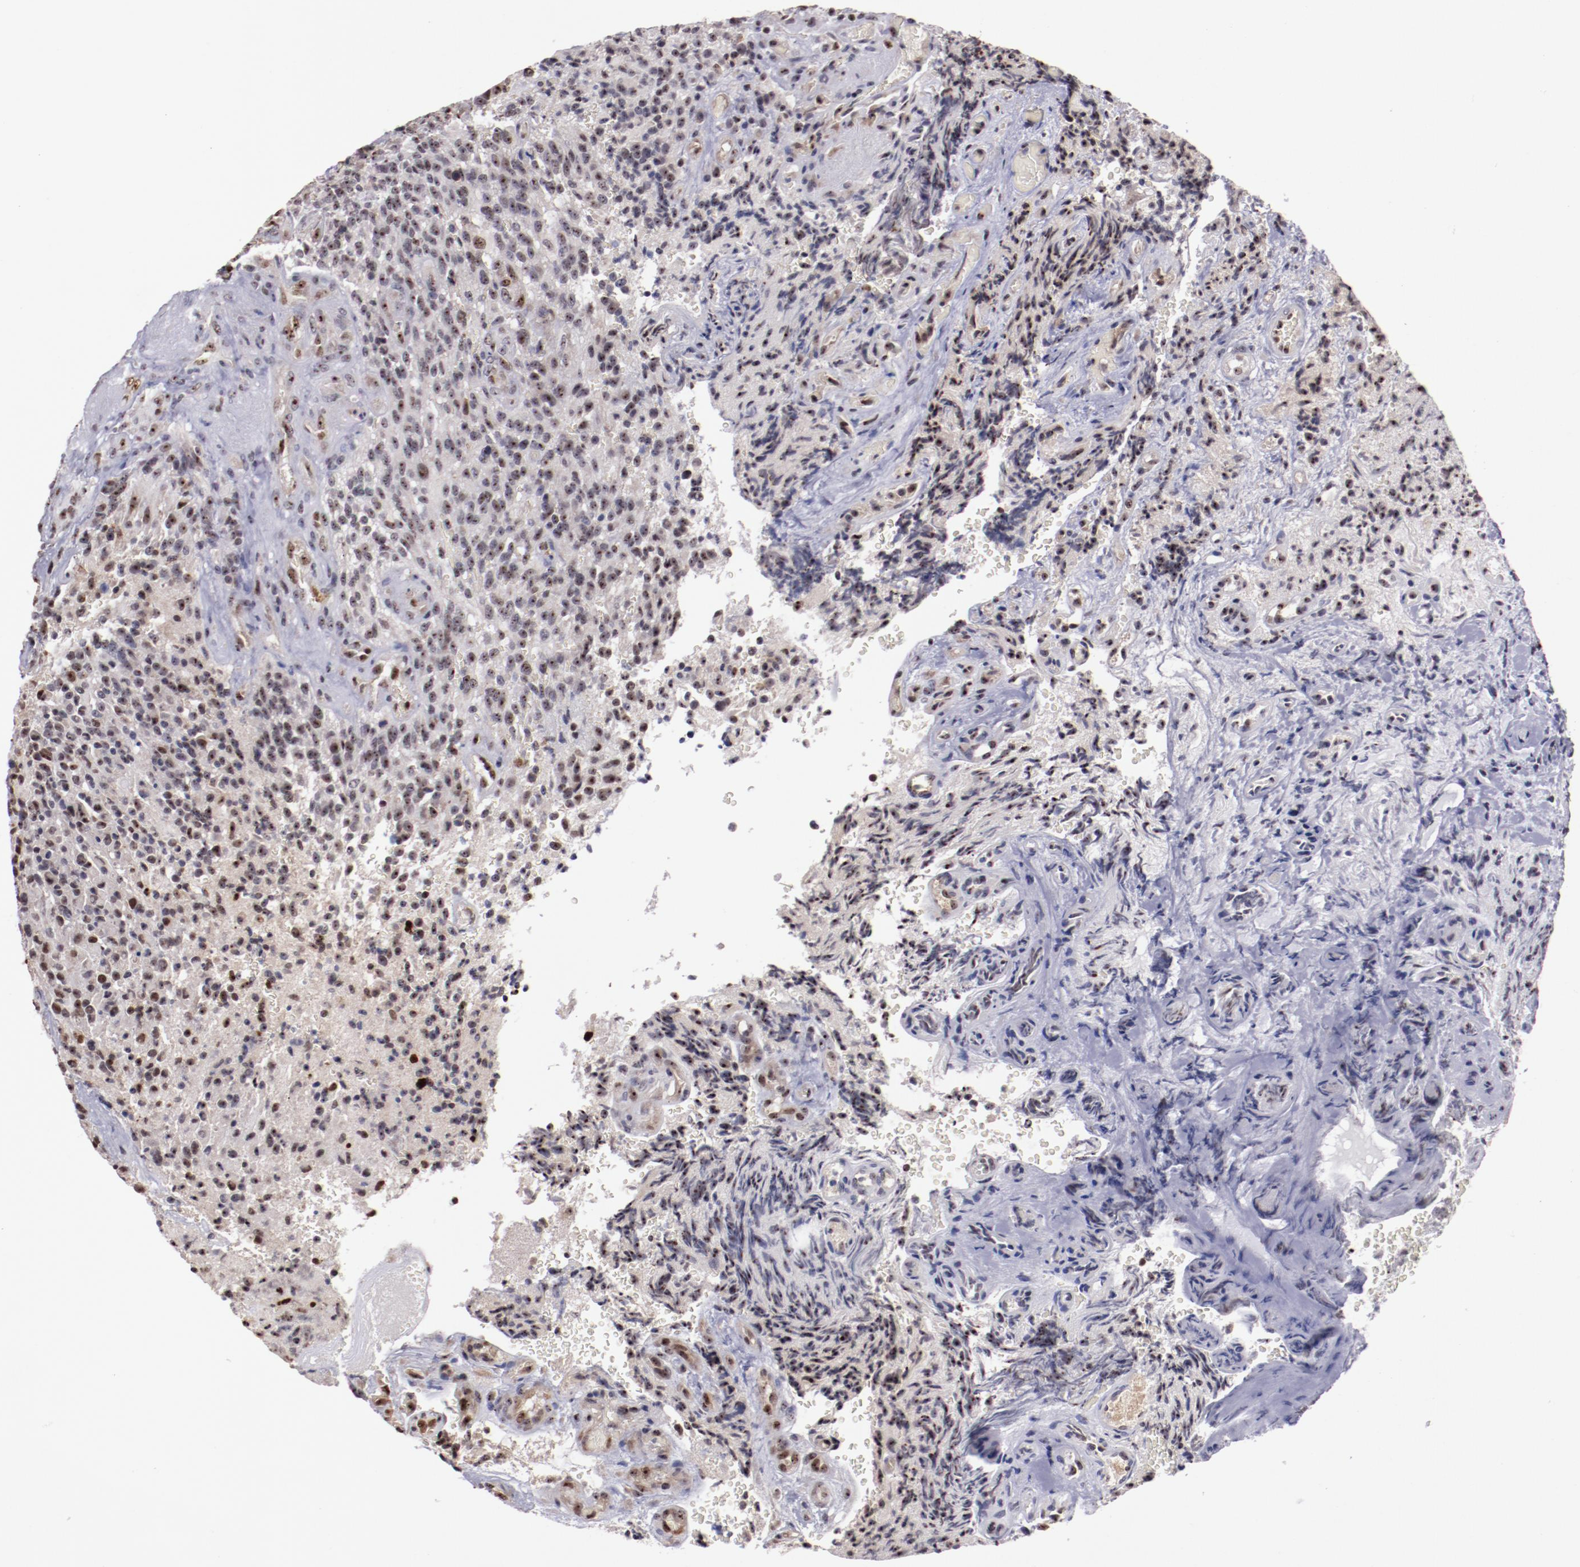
{"staining": {"intensity": "weak", "quantity": "25%-75%", "location": "nuclear"}, "tissue": "glioma", "cell_type": "Tumor cells", "image_type": "cancer", "snomed": [{"axis": "morphology", "description": "Normal tissue, NOS"}, {"axis": "morphology", "description": "Glioma, malignant, High grade"}, {"axis": "topography", "description": "Cerebral cortex"}], "caption": "The image shows a brown stain indicating the presence of a protein in the nuclear of tumor cells in glioma.", "gene": "DDX24", "patient": {"sex": "male", "age": 56}}